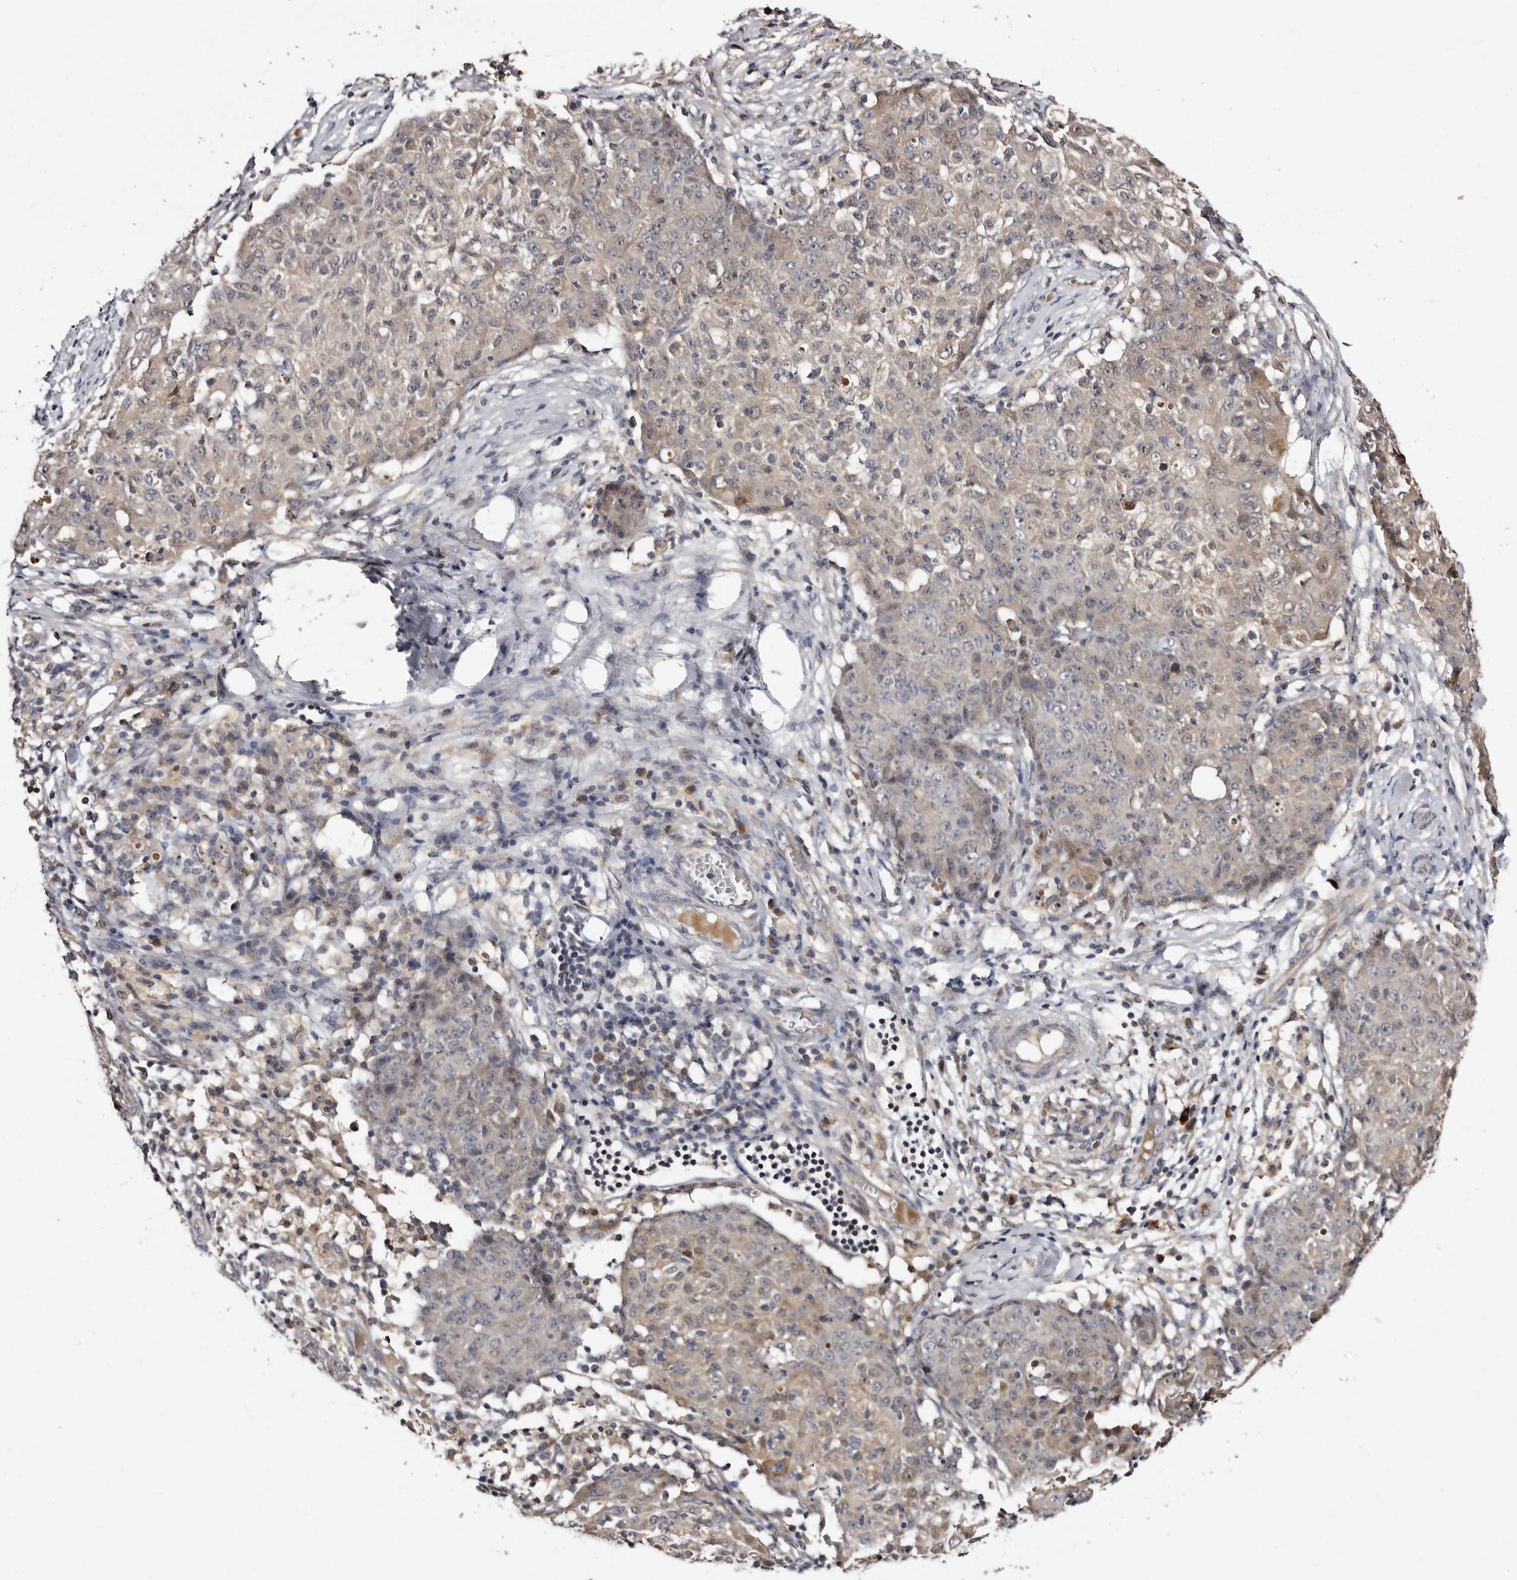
{"staining": {"intensity": "weak", "quantity": "<25%", "location": "cytoplasmic/membranous"}, "tissue": "ovarian cancer", "cell_type": "Tumor cells", "image_type": "cancer", "snomed": [{"axis": "morphology", "description": "Carcinoma, endometroid"}, {"axis": "topography", "description": "Ovary"}], "caption": "An image of human ovarian endometroid carcinoma is negative for staining in tumor cells.", "gene": "DNPH1", "patient": {"sex": "female", "age": 42}}